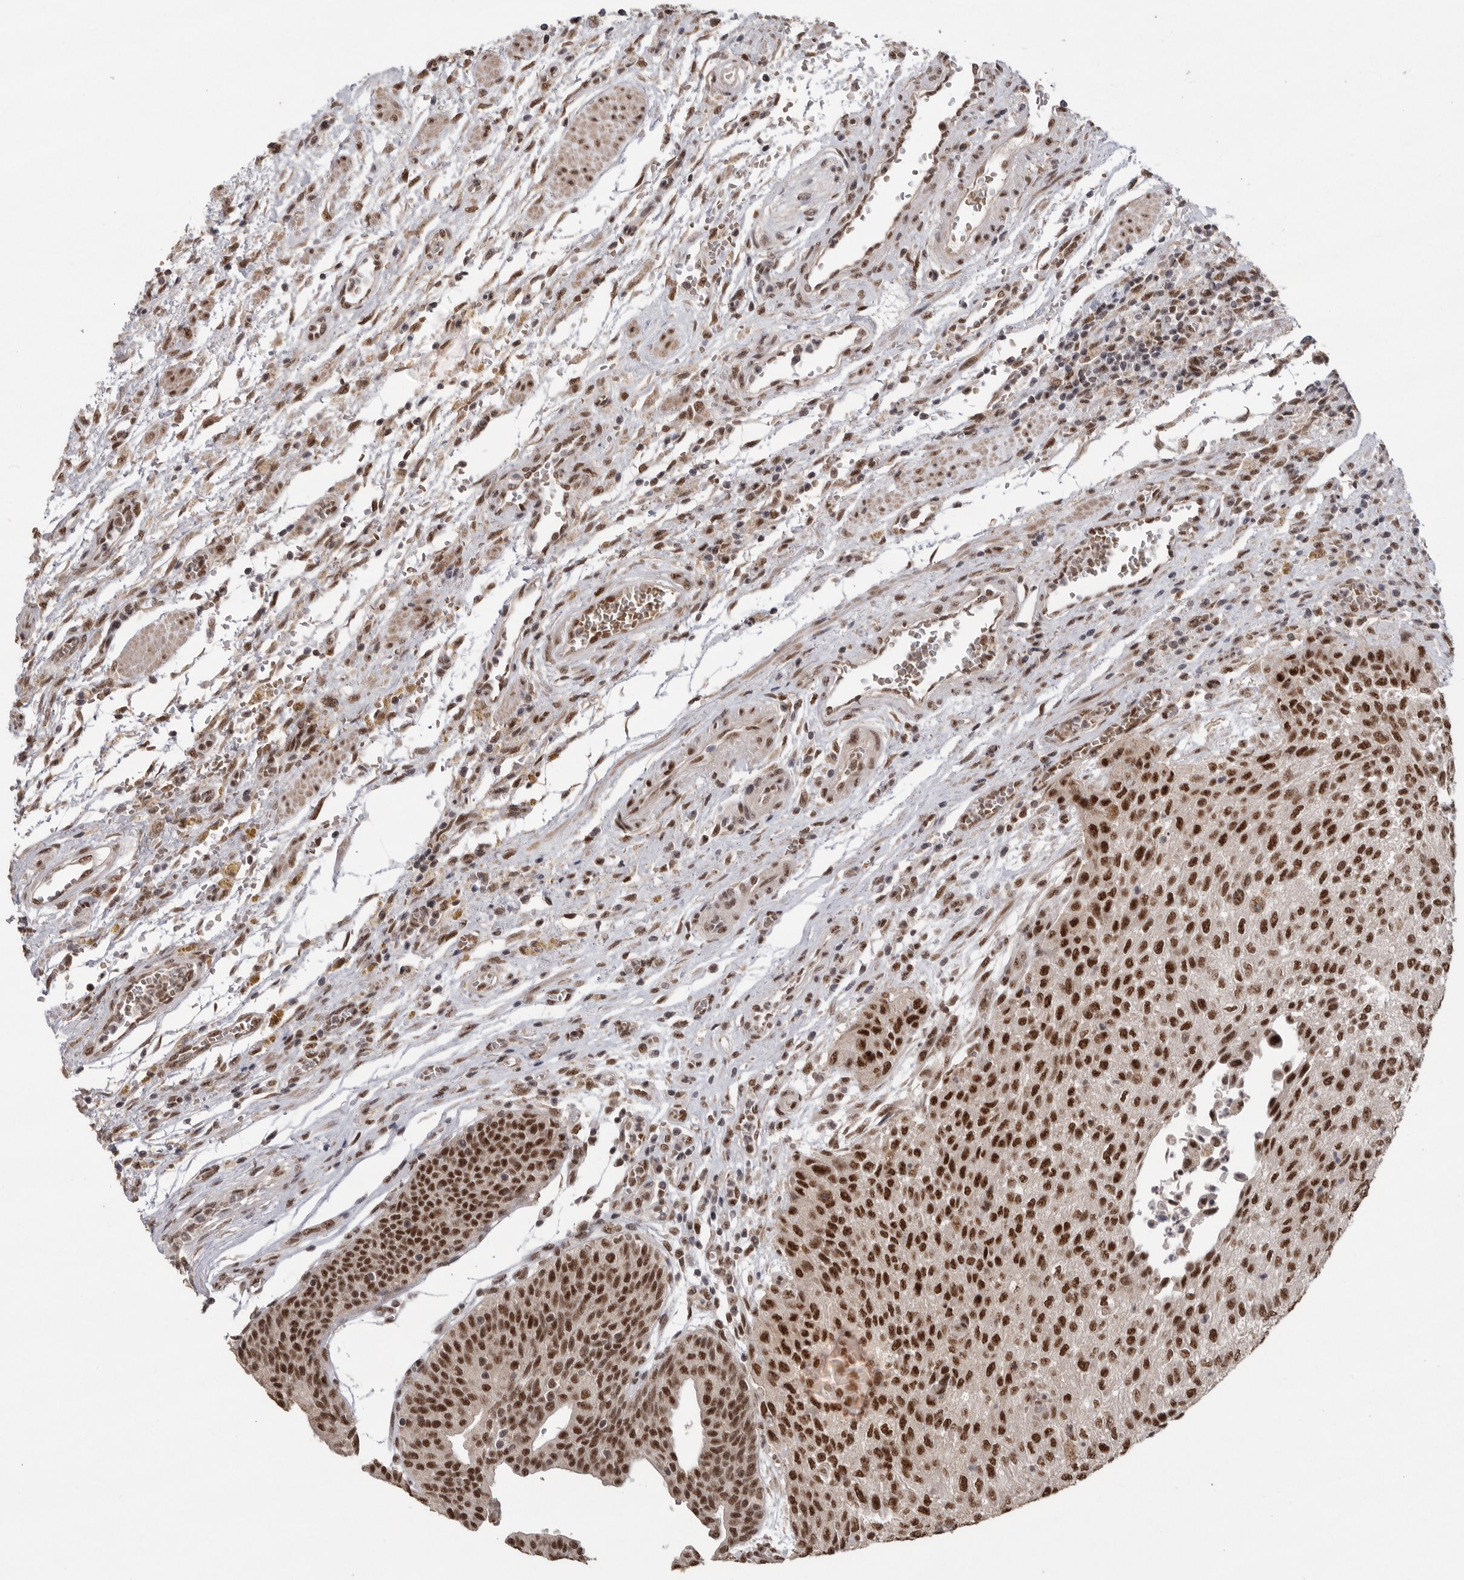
{"staining": {"intensity": "strong", "quantity": ">75%", "location": "nuclear"}, "tissue": "urothelial cancer", "cell_type": "Tumor cells", "image_type": "cancer", "snomed": [{"axis": "morphology", "description": "Urothelial carcinoma, Low grade"}, {"axis": "morphology", "description": "Urothelial carcinoma, High grade"}, {"axis": "topography", "description": "Urinary bladder"}], "caption": "Tumor cells exhibit high levels of strong nuclear positivity in approximately >75% of cells in human urothelial cancer.", "gene": "PPP1R10", "patient": {"sex": "male", "age": 35}}